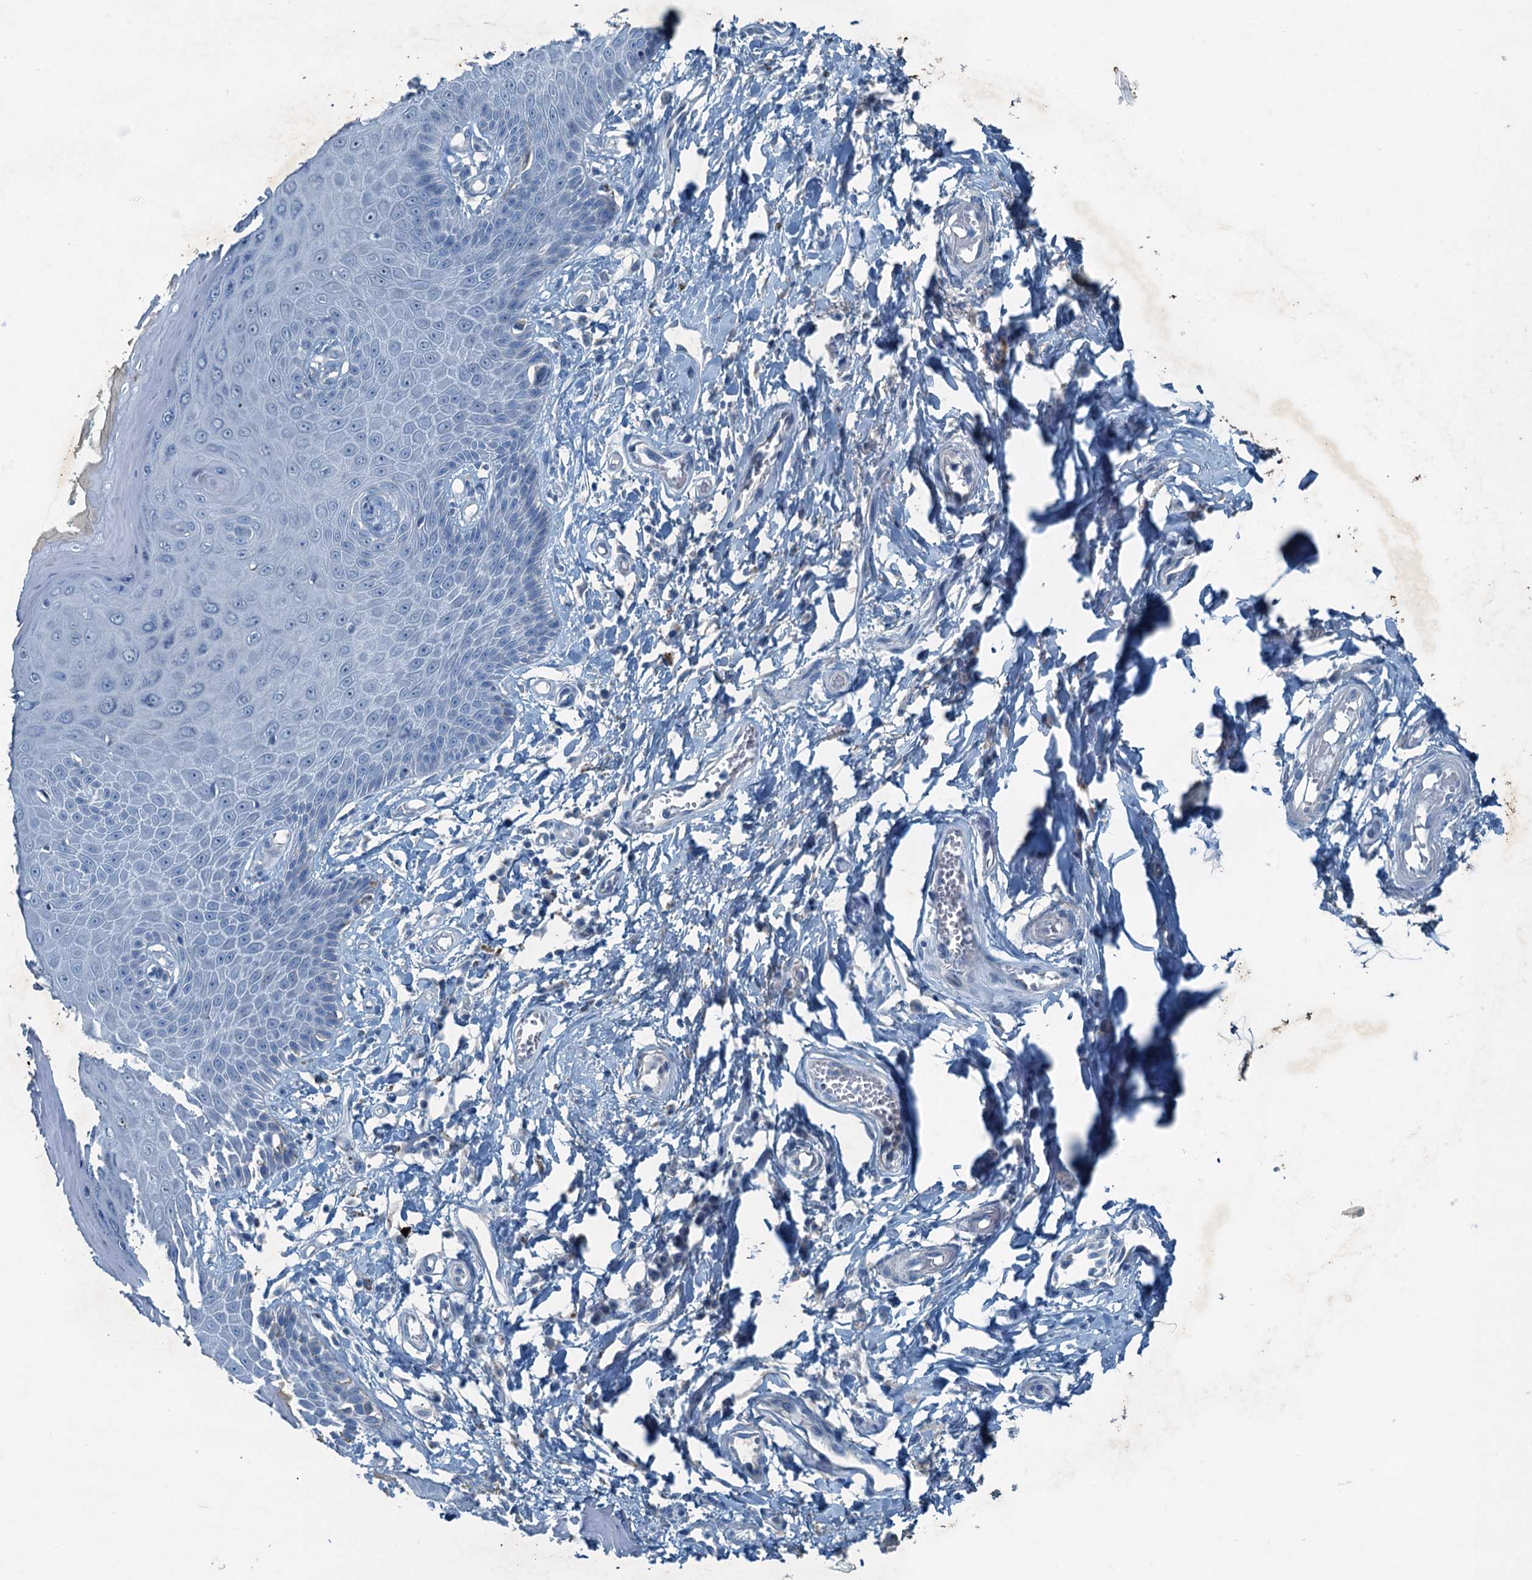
{"staining": {"intensity": "negative", "quantity": "none", "location": "none"}, "tissue": "skin", "cell_type": "Epidermal cells", "image_type": "normal", "snomed": [{"axis": "morphology", "description": "Normal tissue, NOS"}, {"axis": "topography", "description": "Anal"}], "caption": "This is a image of IHC staining of normal skin, which shows no staining in epidermal cells. The staining was performed using DAB to visualize the protein expression in brown, while the nuclei were stained in blue with hematoxylin (Magnification: 20x).", "gene": "CBLIF", "patient": {"sex": "male", "age": 78}}